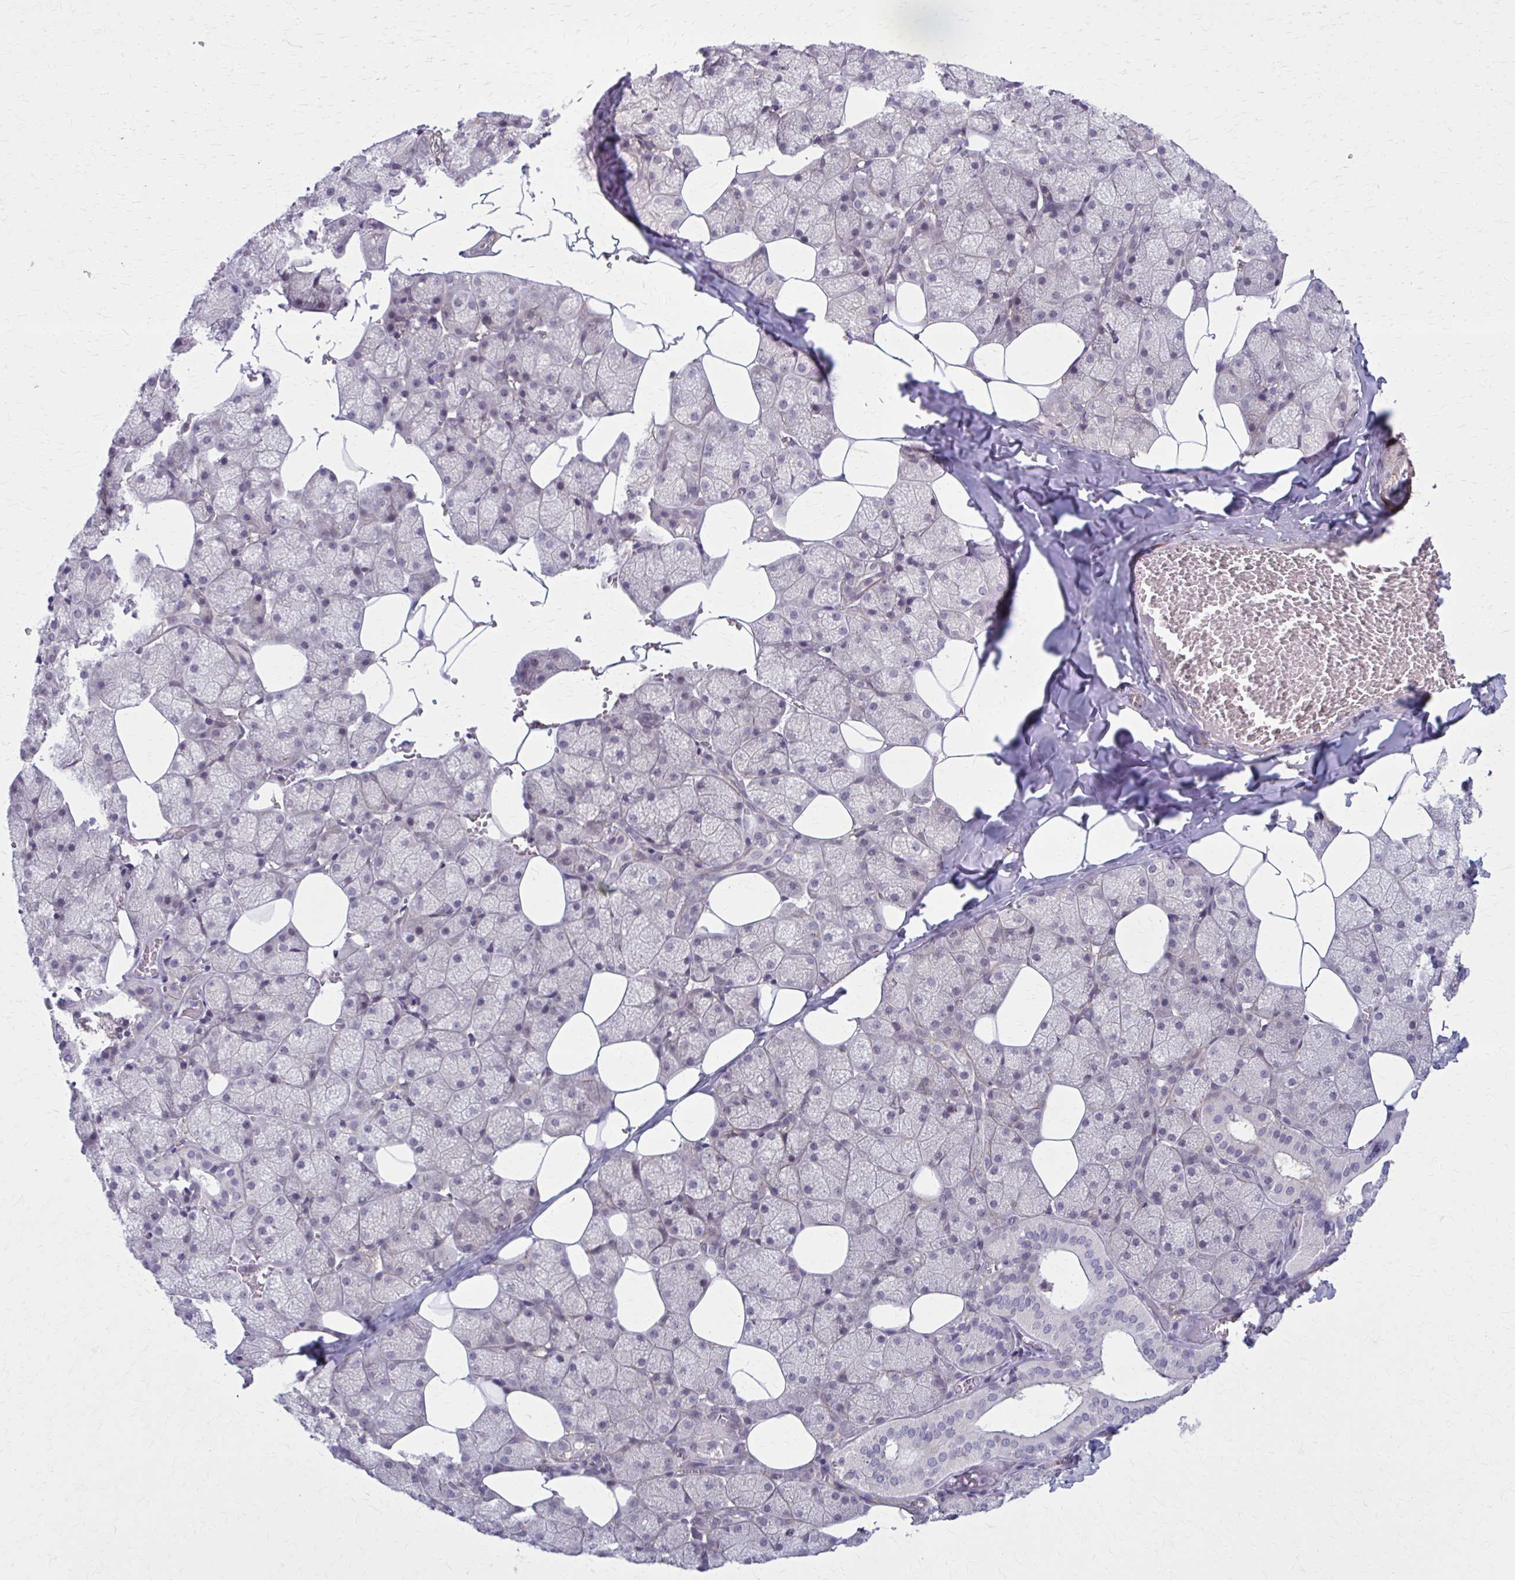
{"staining": {"intensity": "negative", "quantity": "none", "location": "none"}, "tissue": "salivary gland", "cell_type": "Glandular cells", "image_type": "normal", "snomed": [{"axis": "morphology", "description": "Normal tissue, NOS"}, {"axis": "topography", "description": "Salivary gland"}, {"axis": "topography", "description": "Peripheral nerve tissue"}], "caption": "A histopathology image of human salivary gland is negative for staining in glandular cells.", "gene": "NUMBL", "patient": {"sex": "male", "age": 38}}